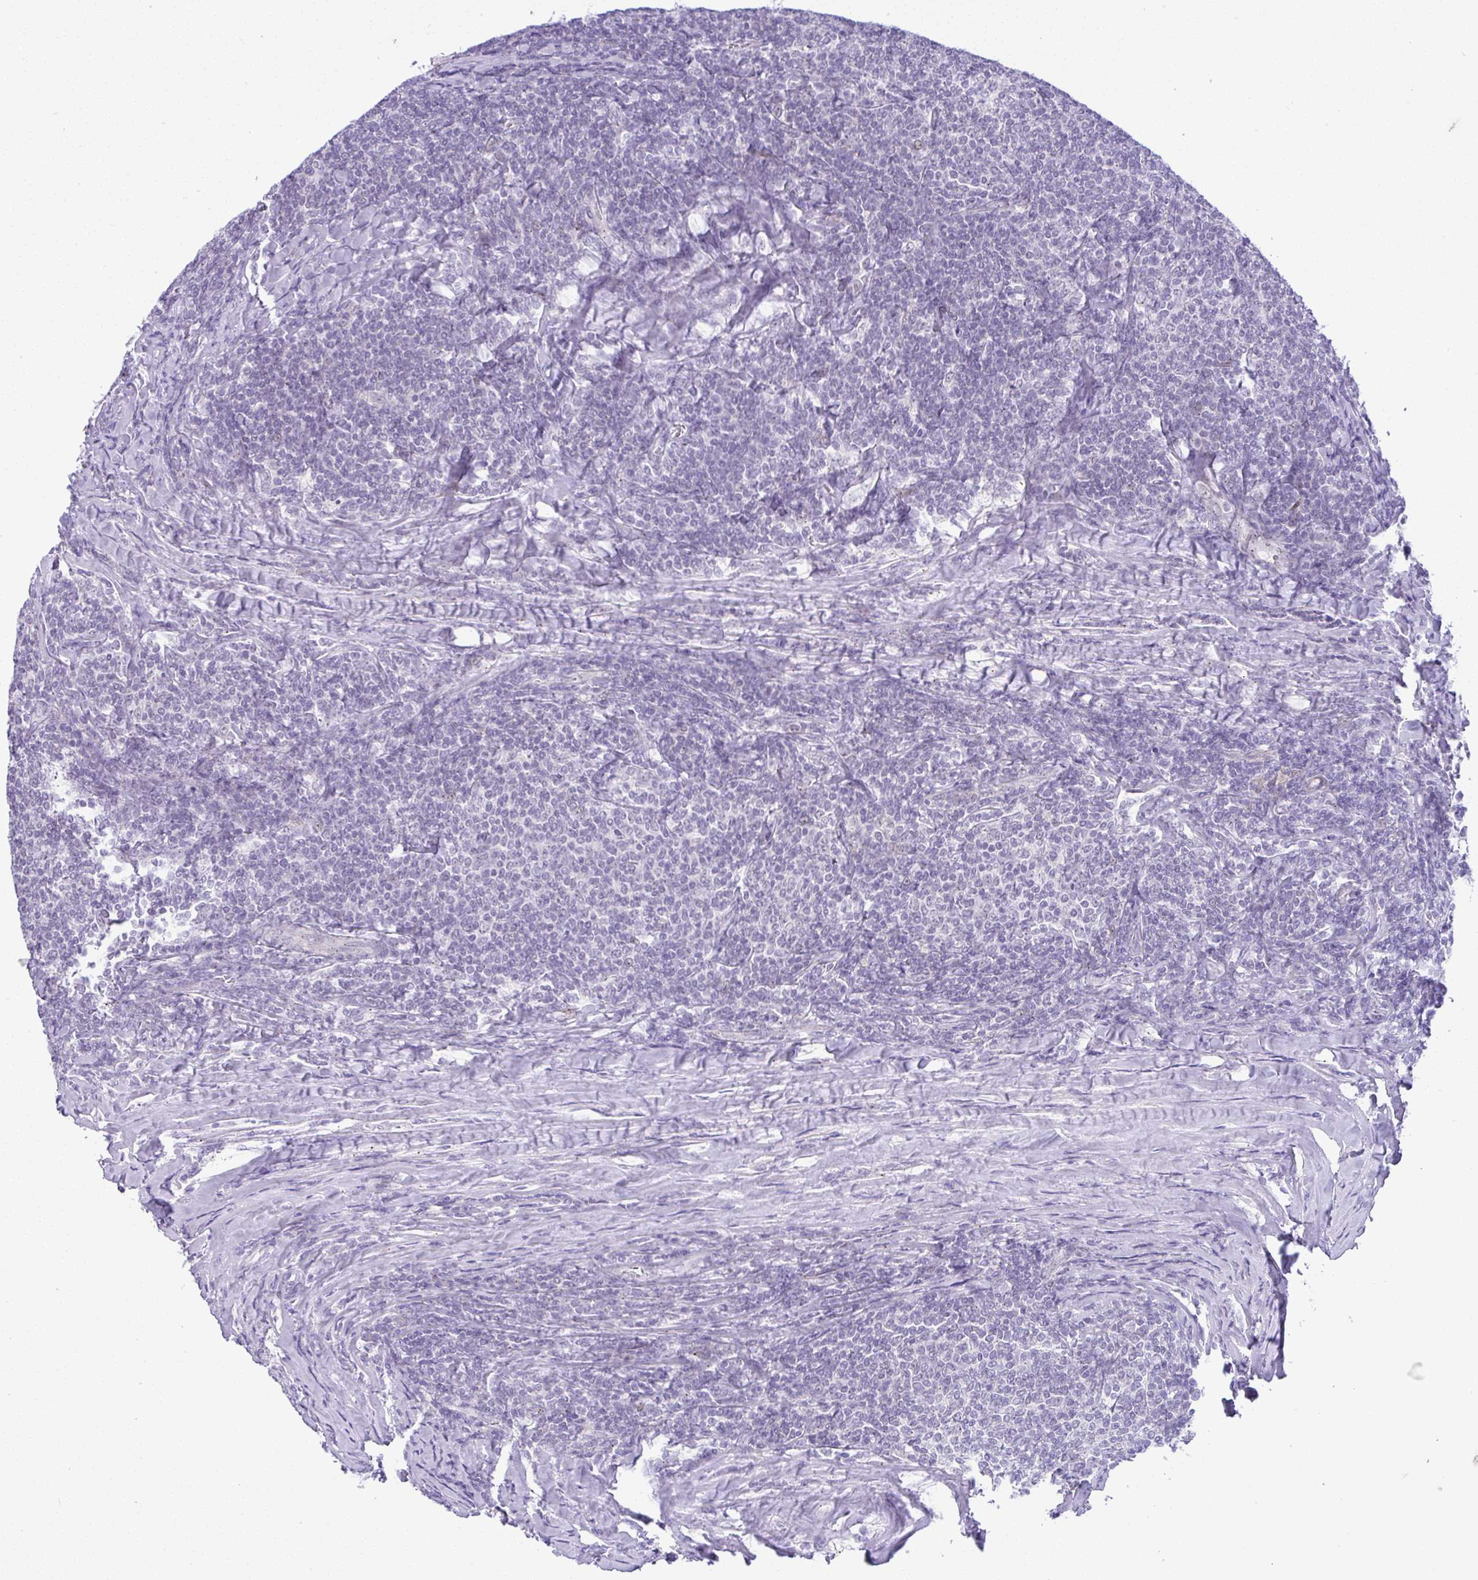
{"staining": {"intensity": "negative", "quantity": "none", "location": "none"}, "tissue": "lymphoma", "cell_type": "Tumor cells", "image_type": "cancer", "snomed": [{"axis": "morphology", "description": "Malignant lymphoma, non-Hodgkin's type, Low grade"}, {"axis": "topography", "description": "Lymph node"}], "caption": "A photomicrograph of lymphoma stained for a protein exhibits no brown staining in tumor cells.", "gene": "FAM177A1", "patient": {"sex": "male", "age": 52}}